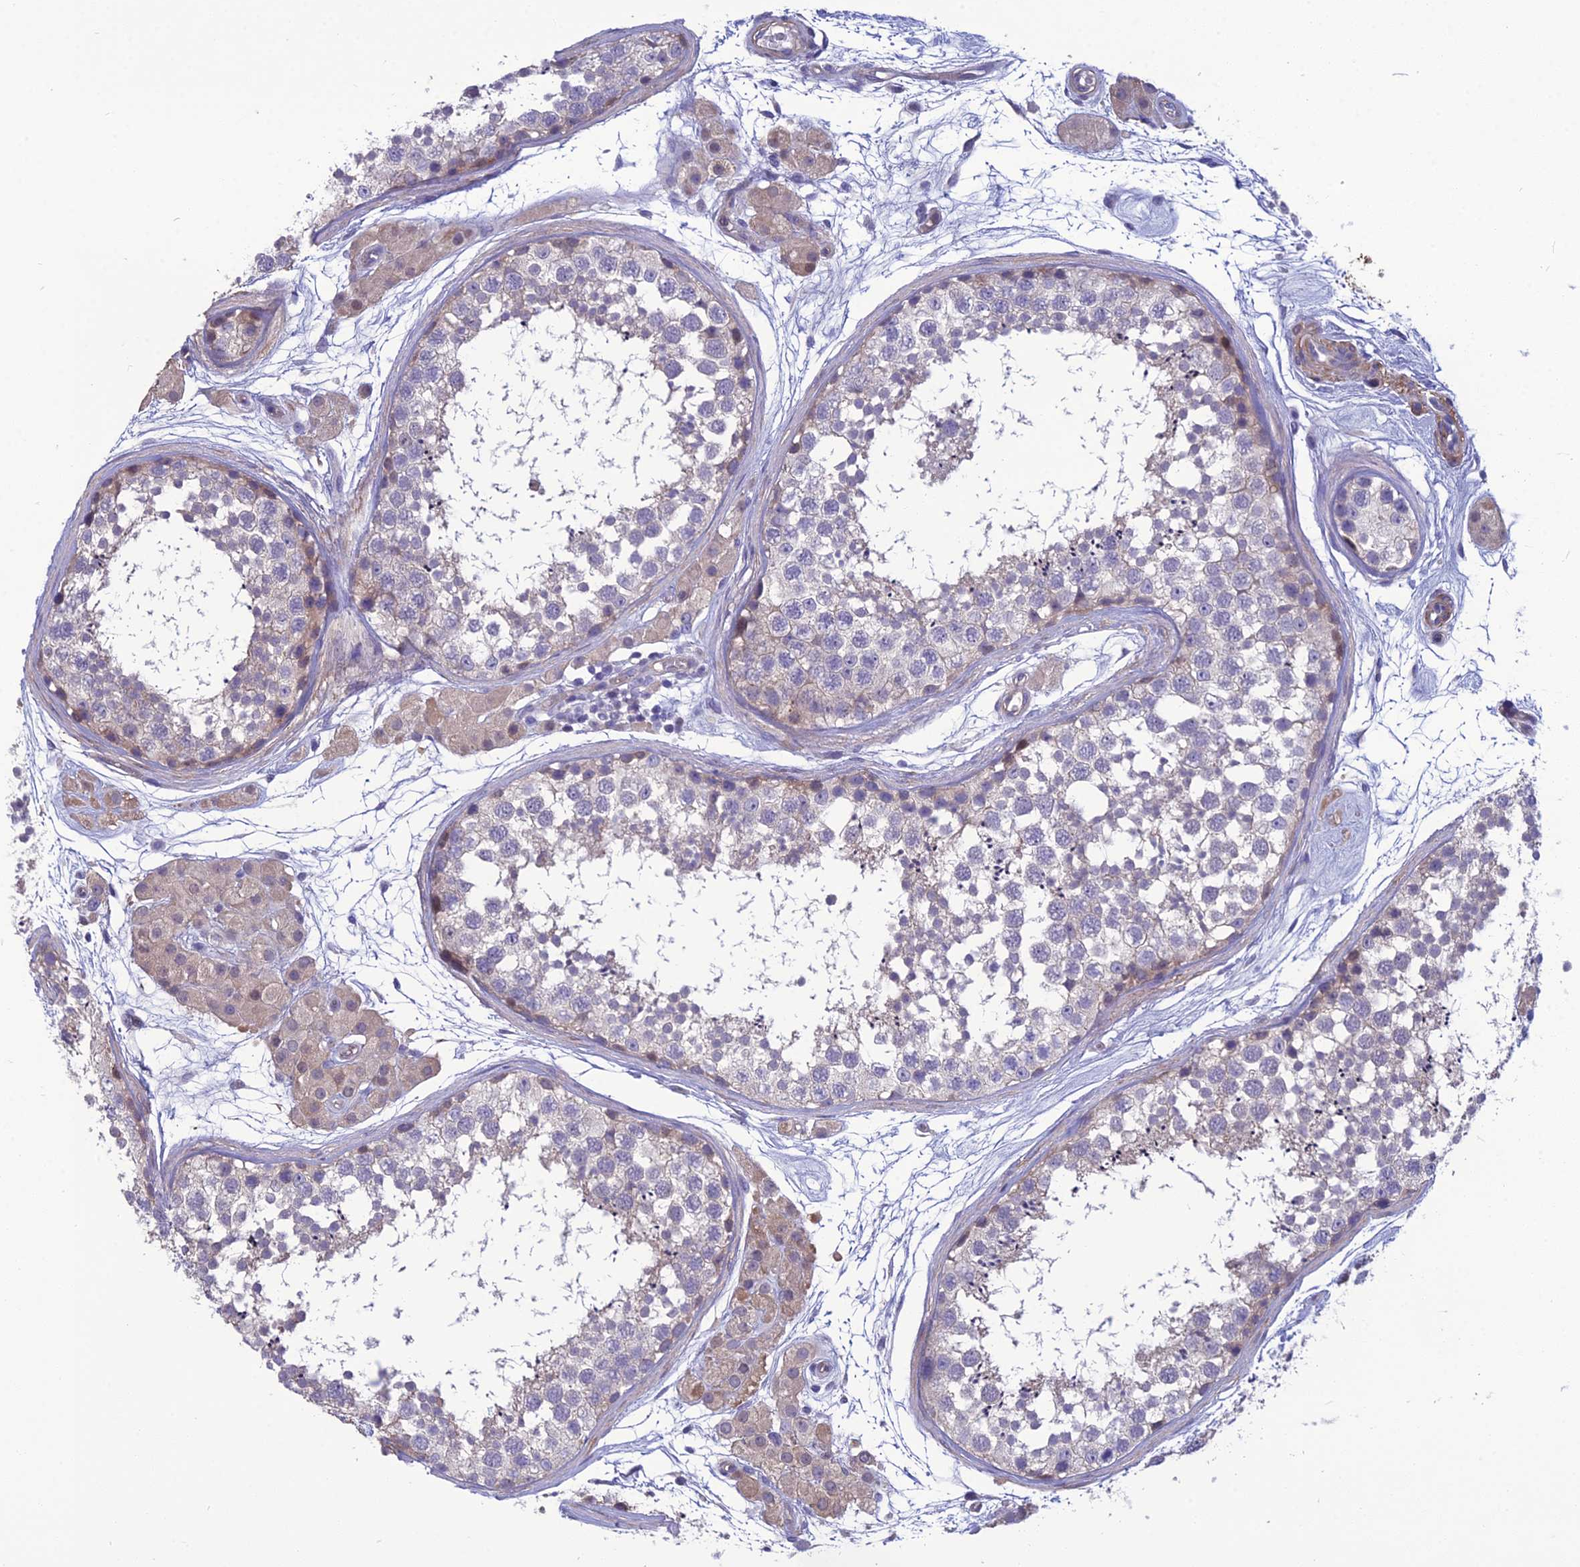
{"staining": {"intensity": "weak", "quantity": "<25%", "location": "cytoplasmic/membranous"}, "tissue": "testis", "cell_type": "Cells in seminiferous ducts", "image_type": "normal", "snomed": [{"axis": "morphology", "description": "Normal tissue, NOS"}, {"axis": "topography", "description": "Testis"}], "caption": "Immunohistochemistry (IHC) image of benign human testis stained for a protein (brown), which exhibits no staining in cells in seminiferous ducts.", "gene": "LZTS2", "patient": {"sex": "male", "age": 56}}